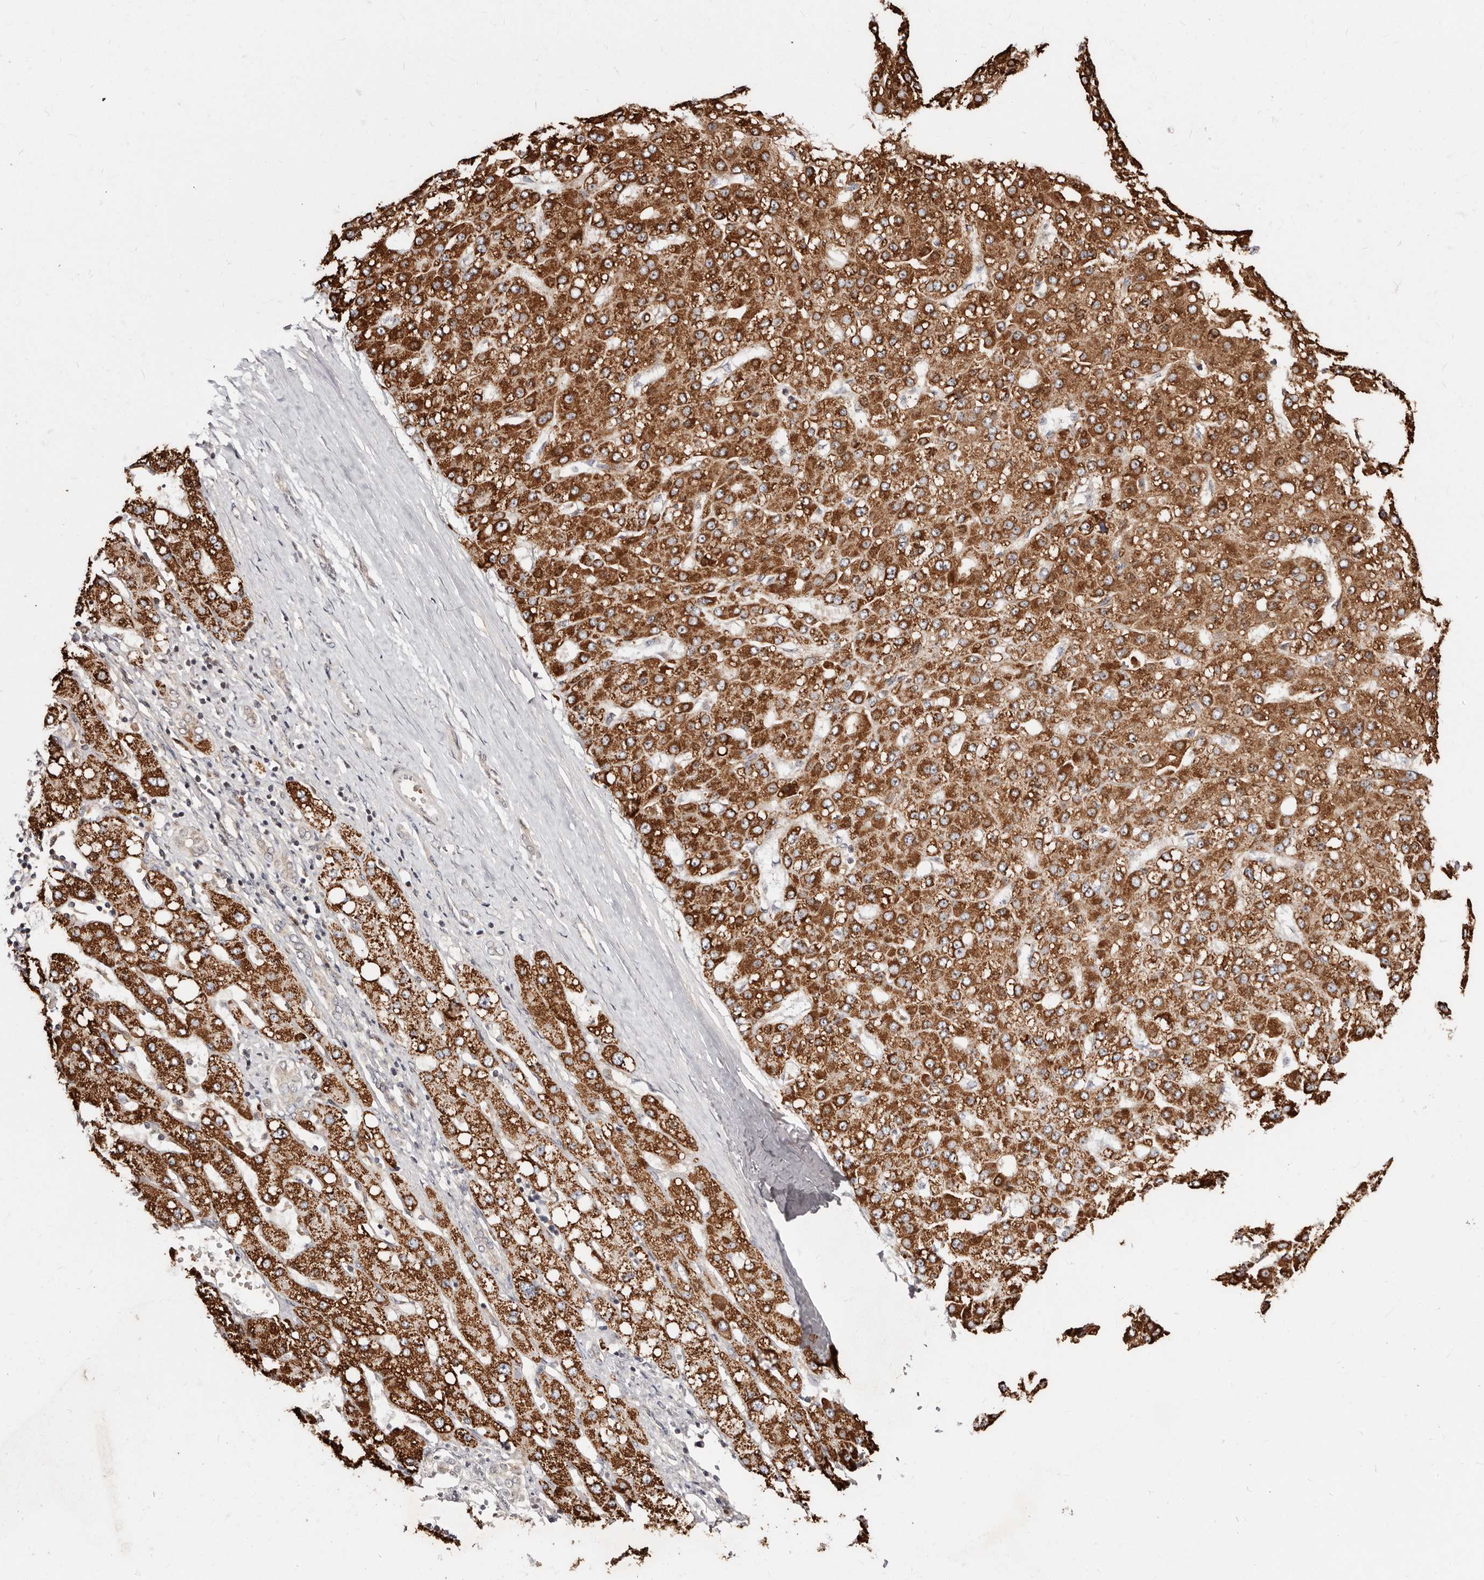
{"staining": {"intensity": "strong", "quantity": ">75%", "location": "cytoplasmic/membranous"}, "tissue": "liver cancer", "cell_type": "Tumor cells", "image_type": "cancer", "snomed": [{"axis": "morphology", "description": "Carcinoma, Hepatocellular, NOS"}, {"axis": "topography", "description": "Liver"}], "caption": "There is high levels of strong cytoplasmic/membranous positivity in tumor cells of liver hepatocellular carcinoma, as demonstrated by immunohistochemical staining (brown color).", "gene": "APOL6", "patient": {"sex": "male", "age": 67}}